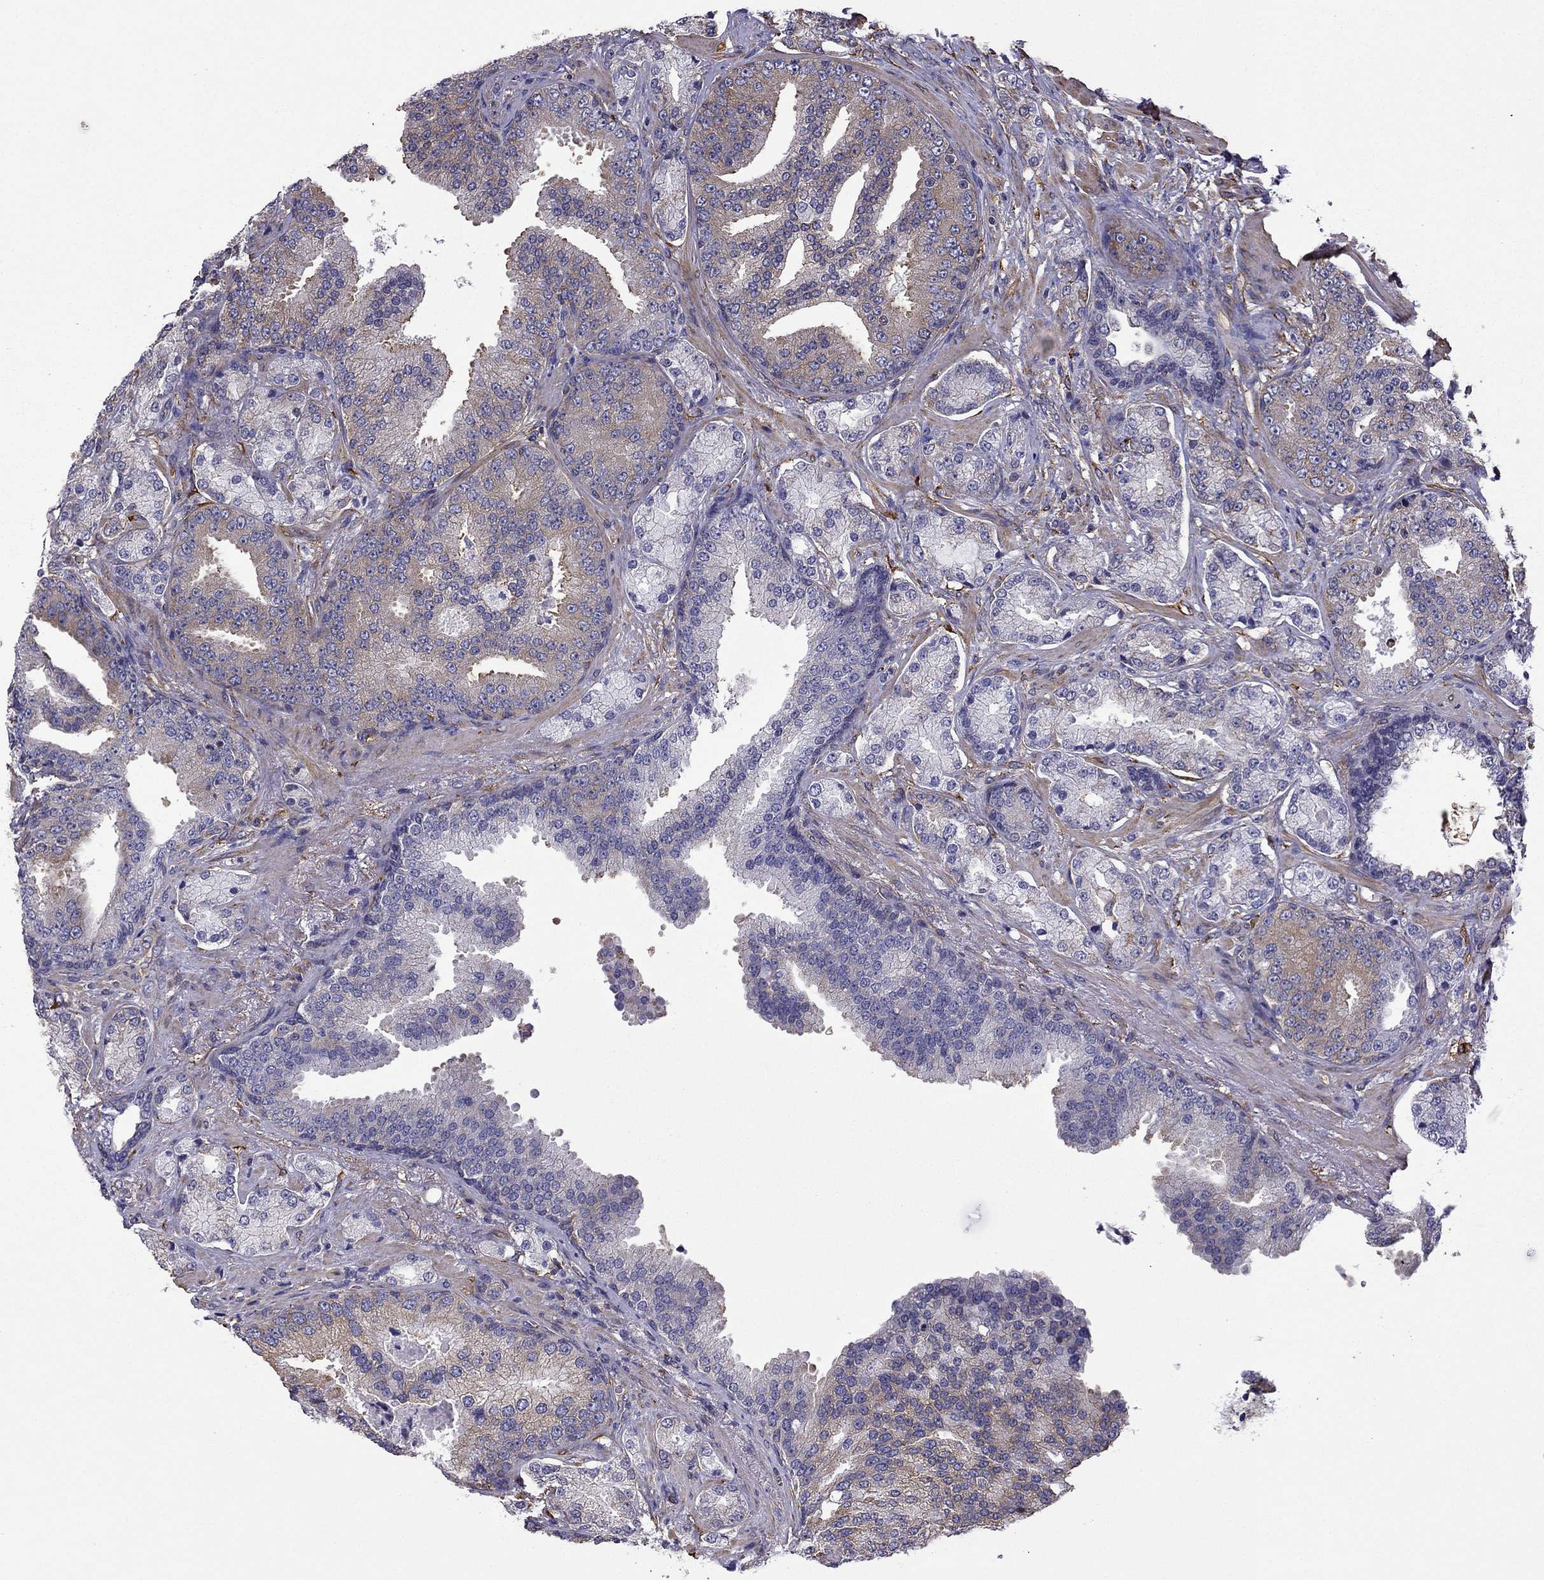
{"staining": {"intensity": "moderate", "quantity": "25%-75%", "location": "cytoplasmic/membranous"}, "tissue": "prostate cancer", "cell_type": "Tumor cells", "image_type": "cancer", "snomed": [{"axis": "morphology", "description": "Adenocarcinoma, Low grade"}, {"axis": "topography", "description": "Prostate"}], "caption": "High-magnification brightfield microscopy of prostate cancer (low-grade adenocarcinoma) stained with DAB (3,3'-diaminobenzidine) (brown) and counterstained with hematoxylin (blue). tumor cells exhibit moderate cytoplasmic/membranous expression is seen in approximately25%-75% of cells.", "gene": "MAP4", "patient": {"sex": "male", "age": 68}}